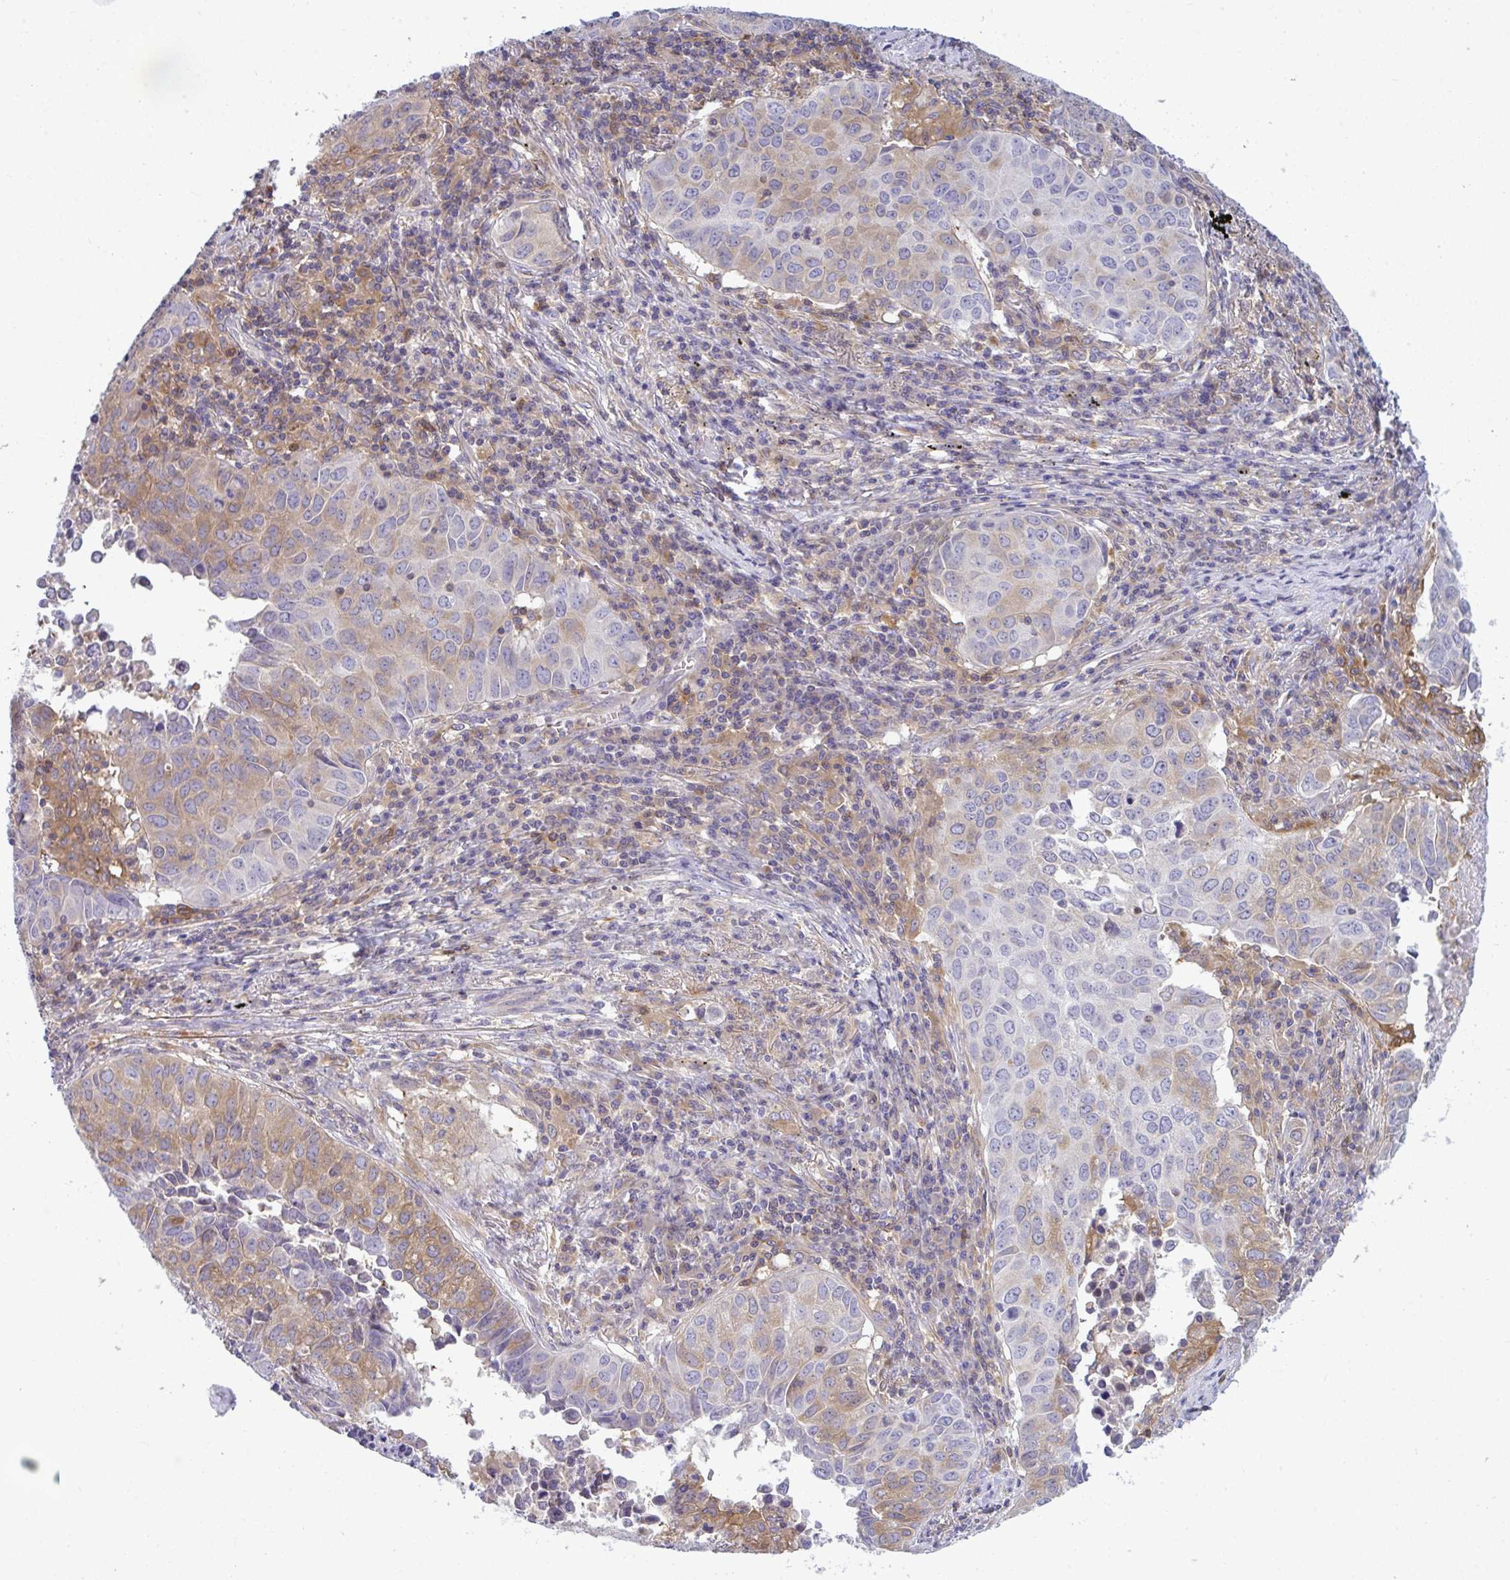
{"staining": {"intensity": "moderate", "quantity": "25%-75%", "location": "cytoplasmic/membranous"}, "tissue": "lung cancer", "cell_type": "Tumor cells", "image_type": "cancer", "snomed": [{"axis": "morphology", "description": "Adenocarcinoma, NOS"}, {"axis": "topography", "description": "Lung"}], "caption": "Lung cancer (adenocarcinoma) tissue reveals moderate cytoplasmic/membranous positivity in approximately 25%-75% of tumor cells (Stains: DAB in brown, nuclei in blue, Microscopy: brightfield microscopy at high magnification).", "gene": "SLC30A6", "patient": {"sex": "female", "age": 50}}